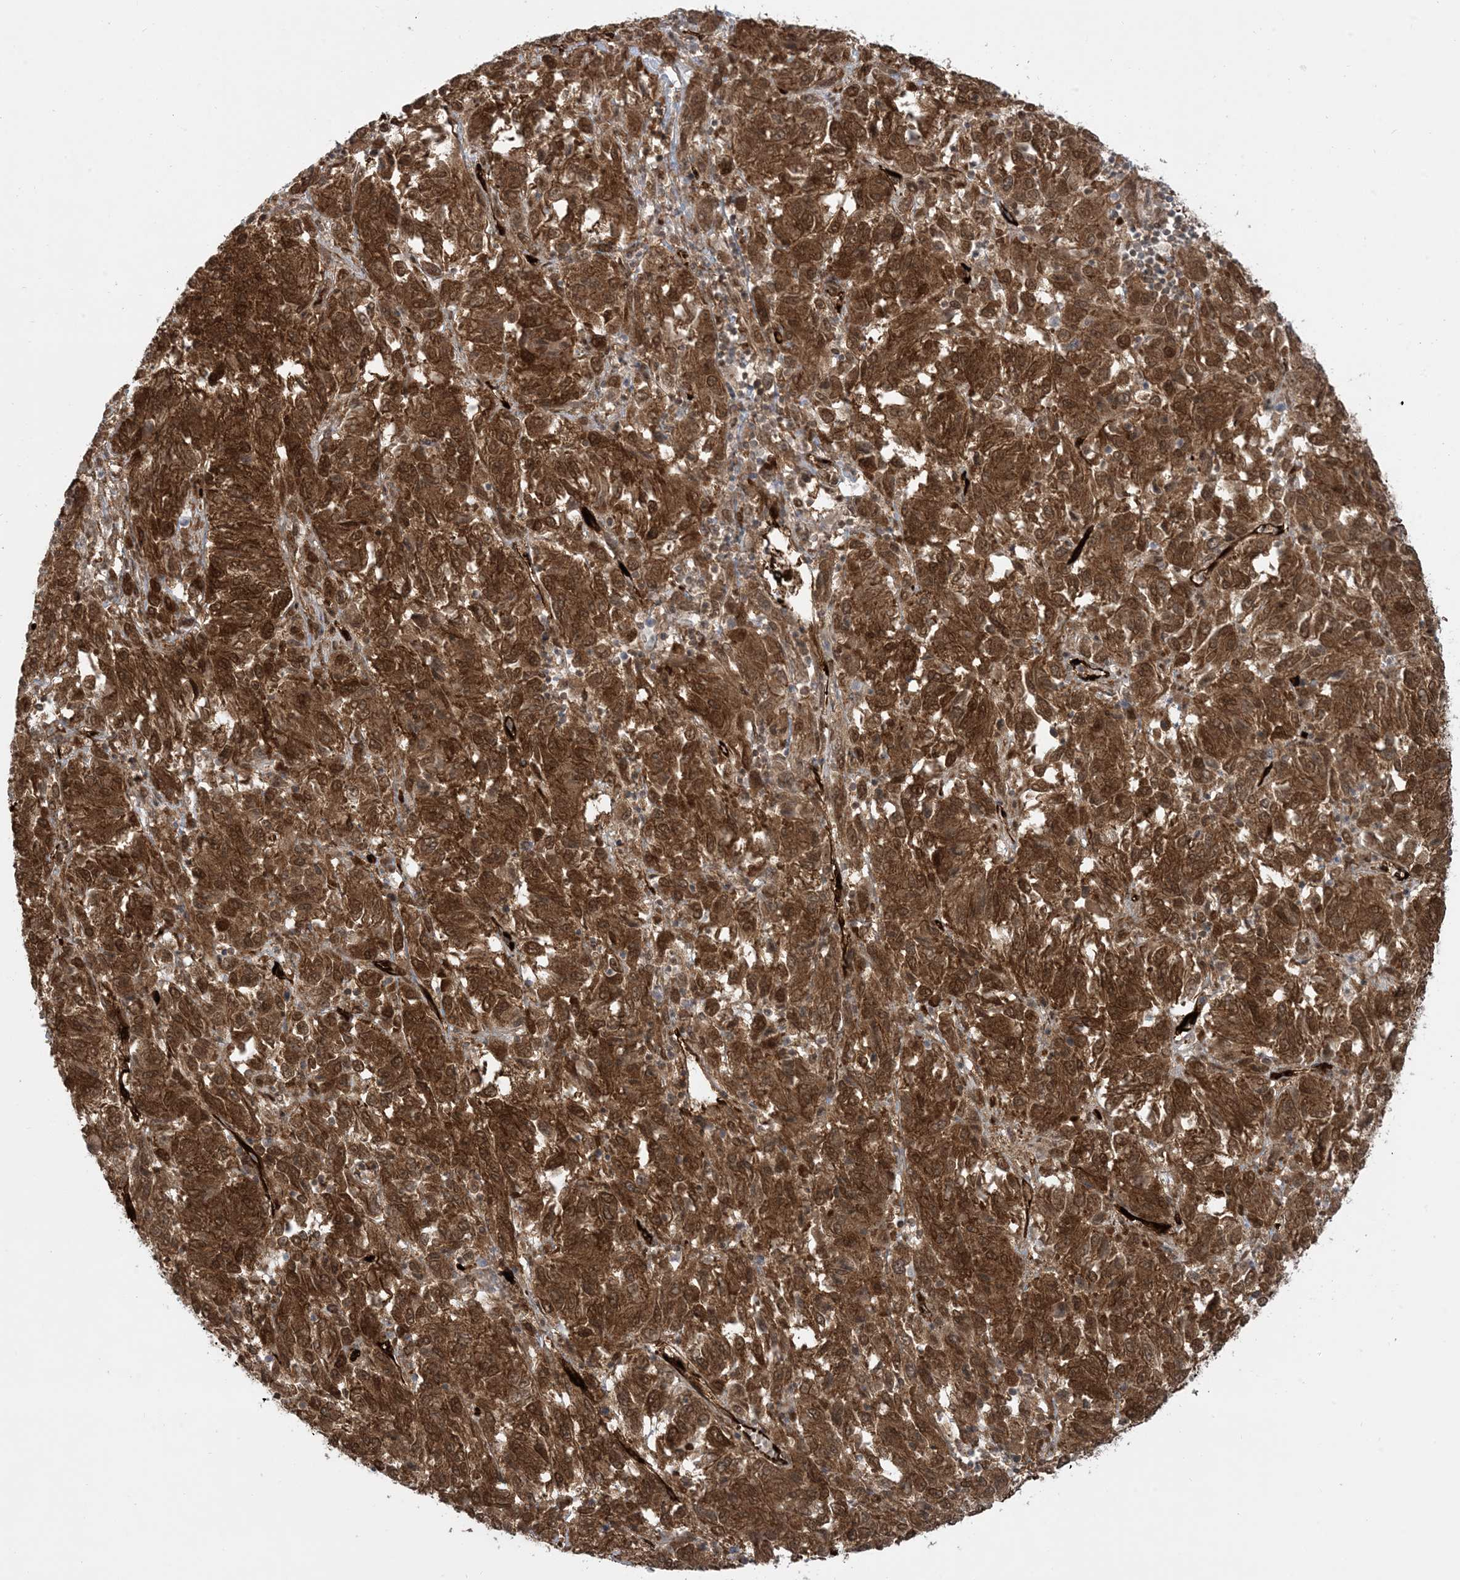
{"staining": {"intensity": "strong", "quantity": ">75%", "location": "cytoplasmic/membranous,nuclear"}, "tissue": "melanoma", "cell_type": "Tumor cells", "image_type": "cancer", "snomed": [{"axis": "morphology", "description": "Malignant melanoma, Metastatic site"}, {"axis": "topography", "description": "Lung"}], "caption": "Immunohistochemical staining of malignant melanoma (metastatic site) displays high levels of strong cytoplasmic/membranous and nuclear staining in approximately >75% of tumor cells.", "gene": "PPM1F", "patient": {"sex": "male", "age": 64}}